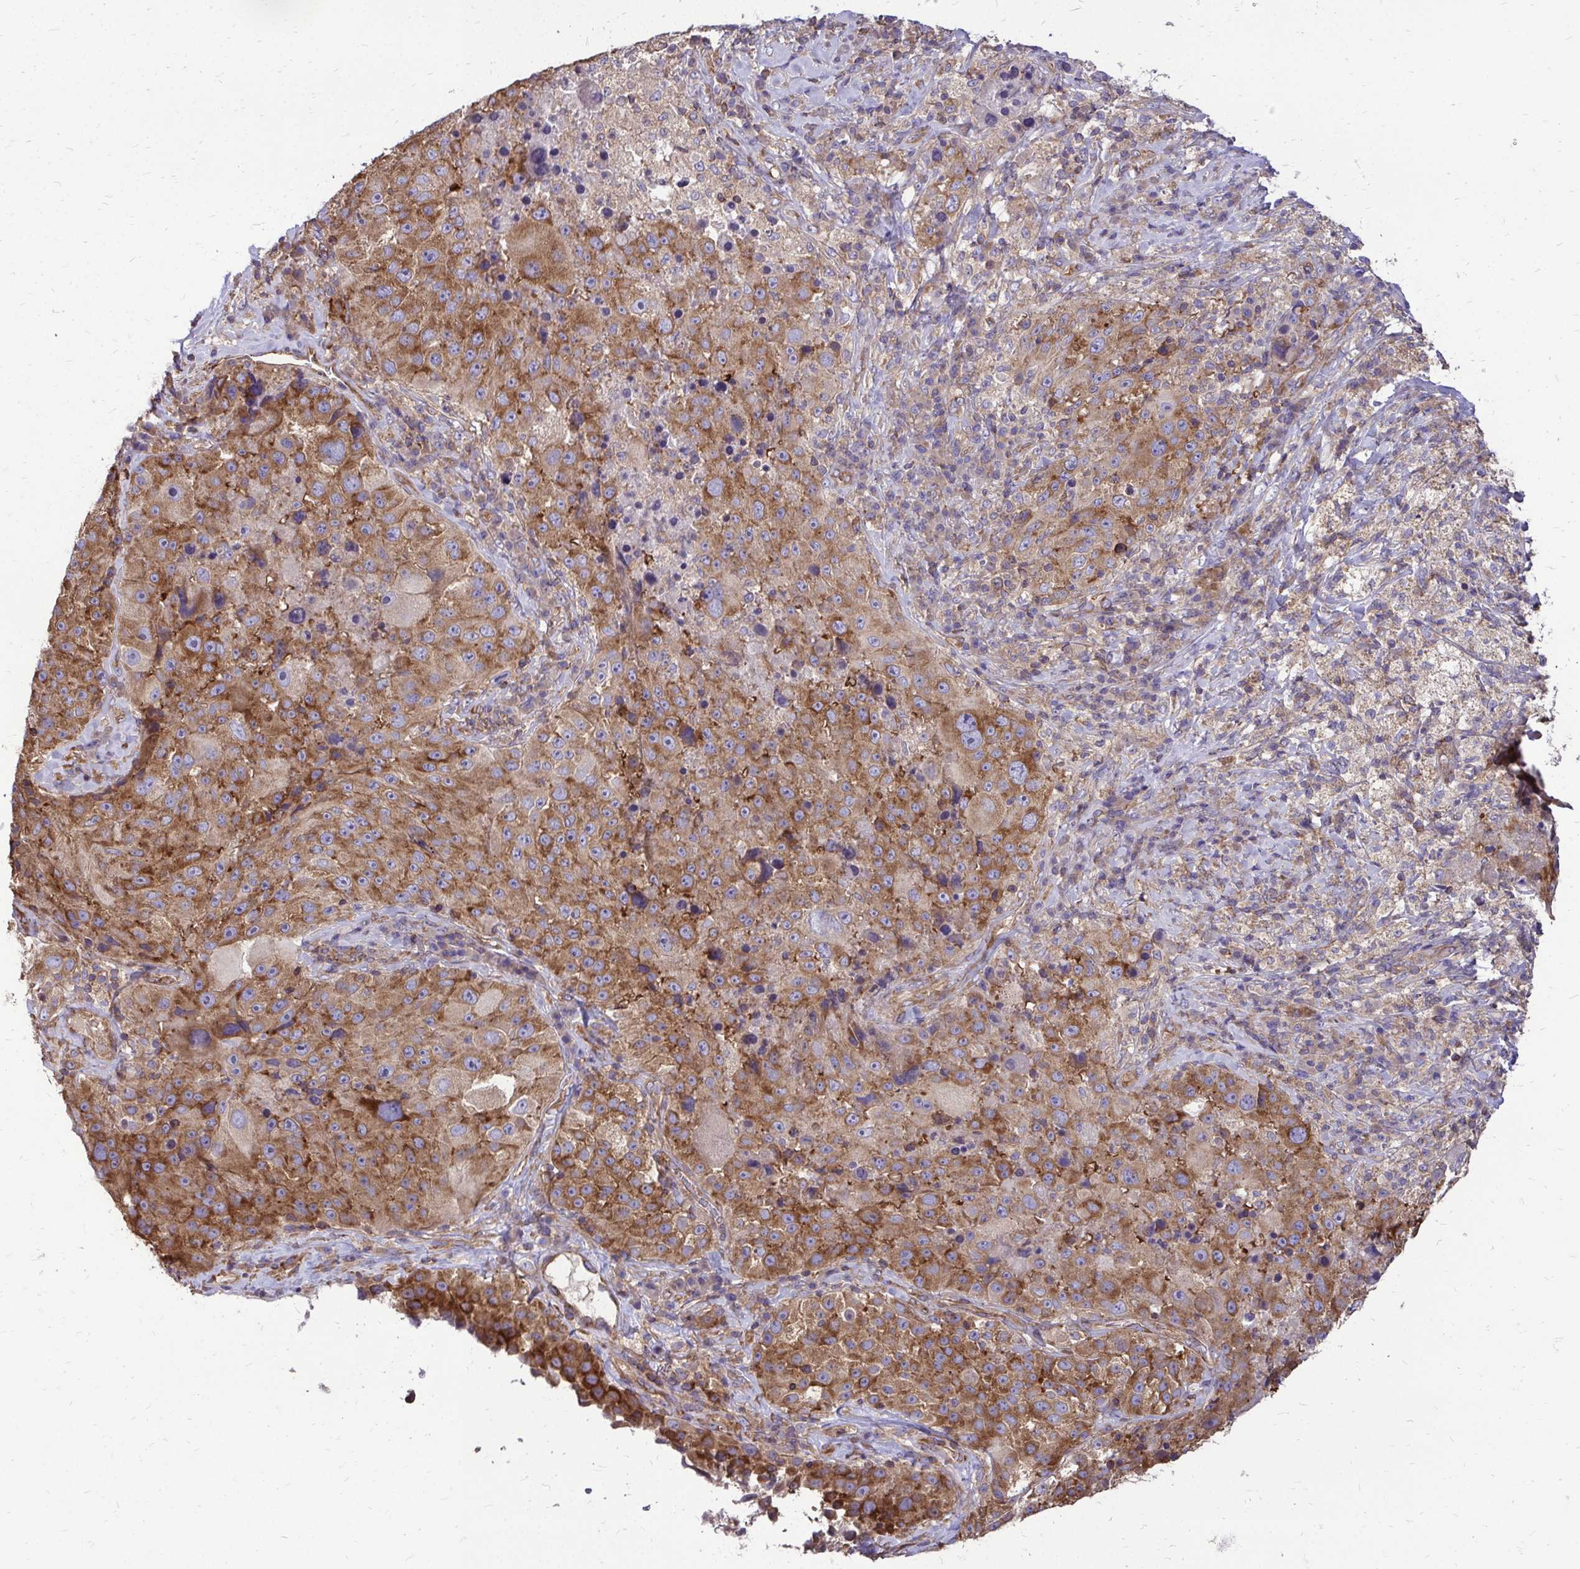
{"staining": {"intensity": "moderate", "quantity": ">75%", "location": "cytoplasmic/membranous"}, "tissue": "melanoma", "cell_type": "Tumor cells", "image_type": "cancer", "snomed": [{"axis": "morphology", "description": "Malignant melanoma, Metastatic site"}, {"axis": "topography", "description": "Lymph node"}], "caption": "A brown stain shows moderate cytoplasmic/membranous positivity of a protein in human malignant melanoma (metastatic site) tumor cells. Using DAB (3,3'-diaminobenzidine) (brown) and hematoxylin (blue) stains, captured at high magnification using brightfield microscopy.", "gene": "FMR1", "patient": {"sex": "male", "age": 62}}